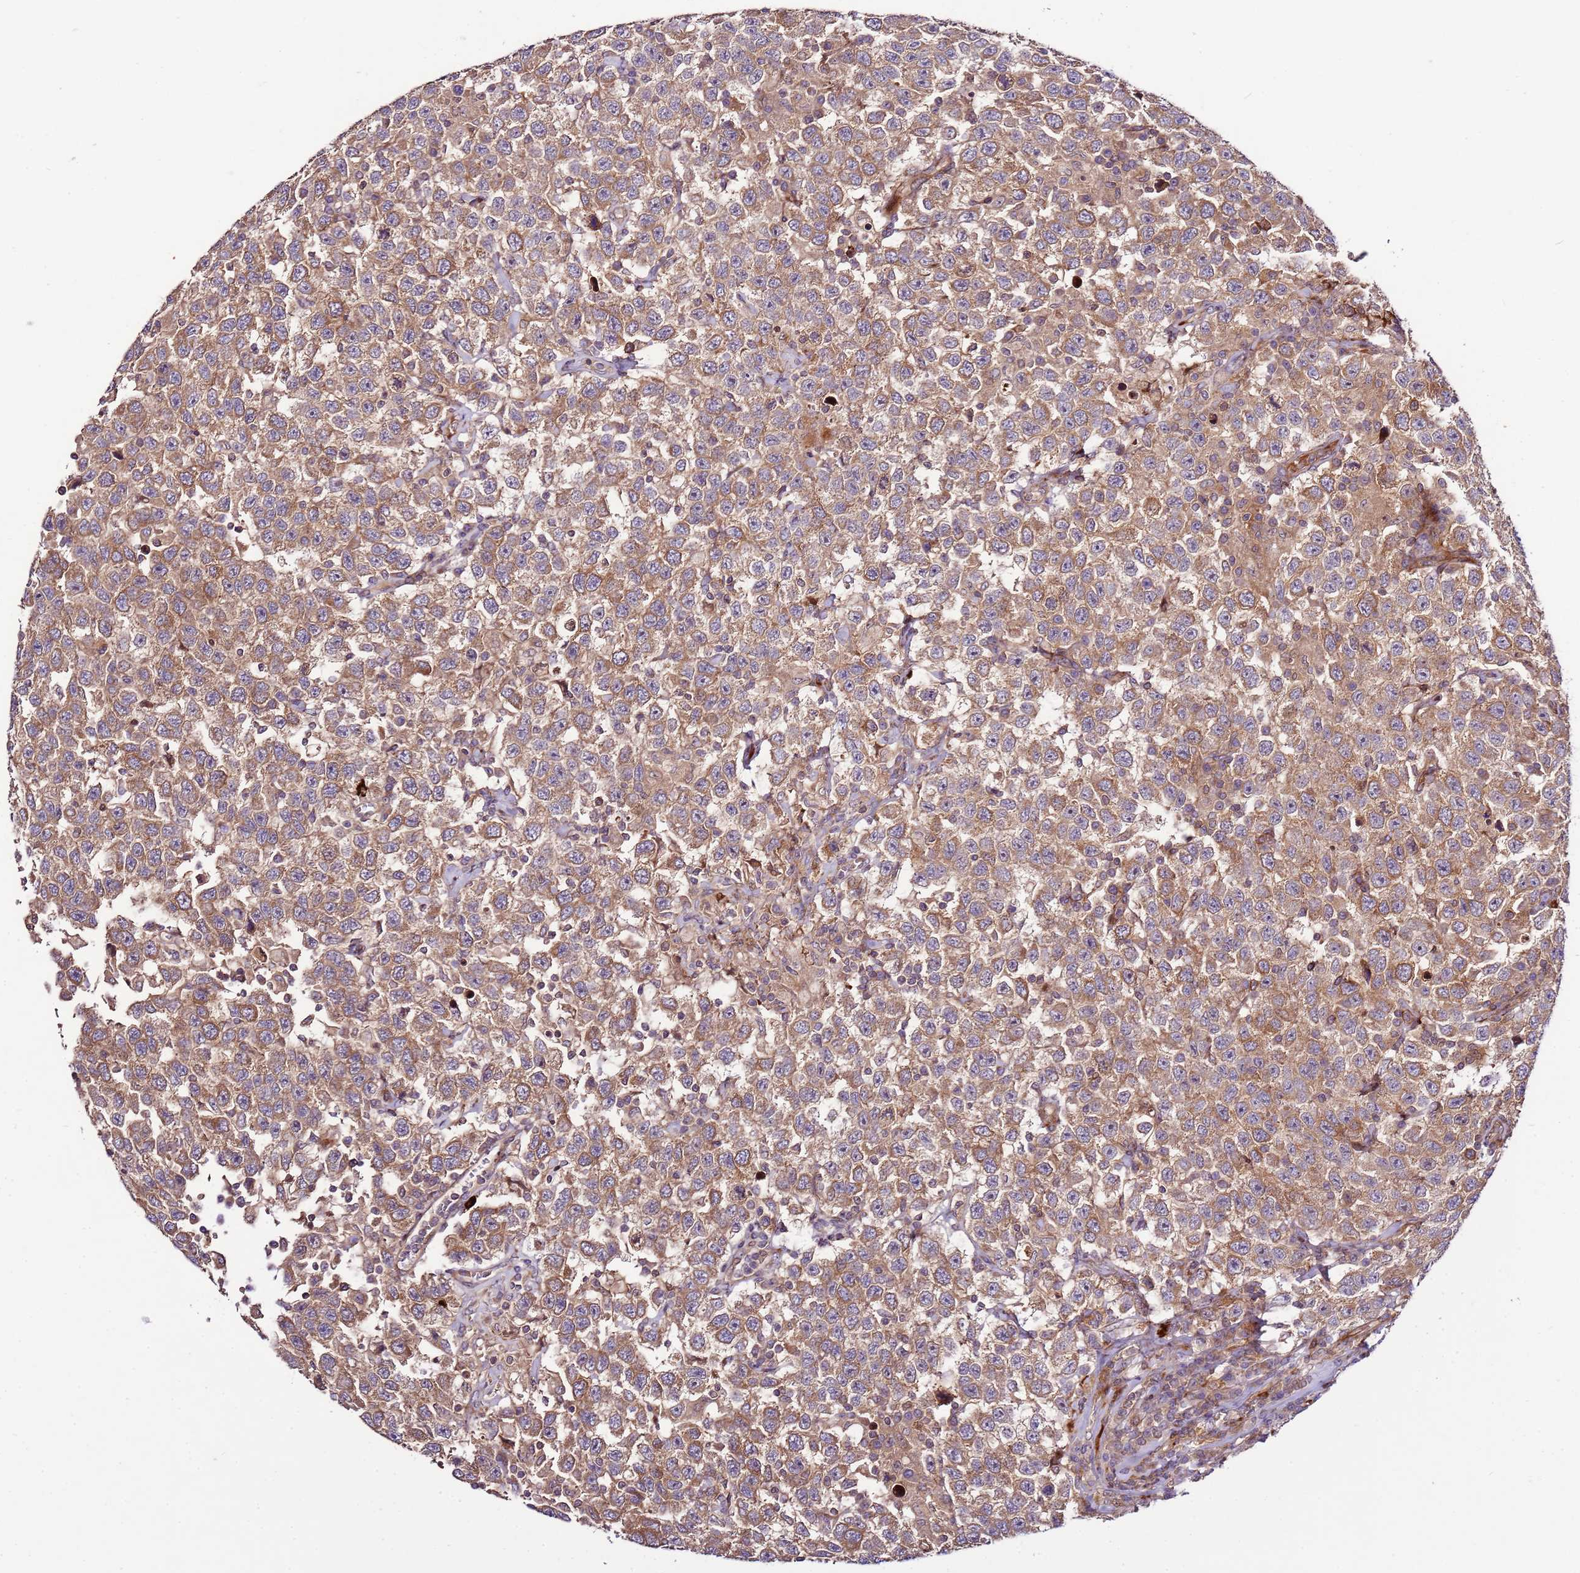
{"staining": {"intensity": "moderate", "quantity": ">75%", "location": "cytoplasmic/membranous"}, "tissue": "testis cancer", "cell_type": "Tumor cells", "image_type": "cancer", "snomed": [{"axis": "morphology", "description": "Seminoma, NOS"}, {"axis": "topography", "description": "Testis"}], "caption": "Immunohistochemistry (IHC) histopathology image of neoplastic tissue: human seminoma (testis) stained using immunohistochemistry shows medium levels of moderate protein expression localized specifically in the cytoplasmic/membranous of tumor cells, appearing as a cytoplasmic/membranous brown color.", "gene": "ZNF624", "patient": {"sex": "male", "age": 41}}